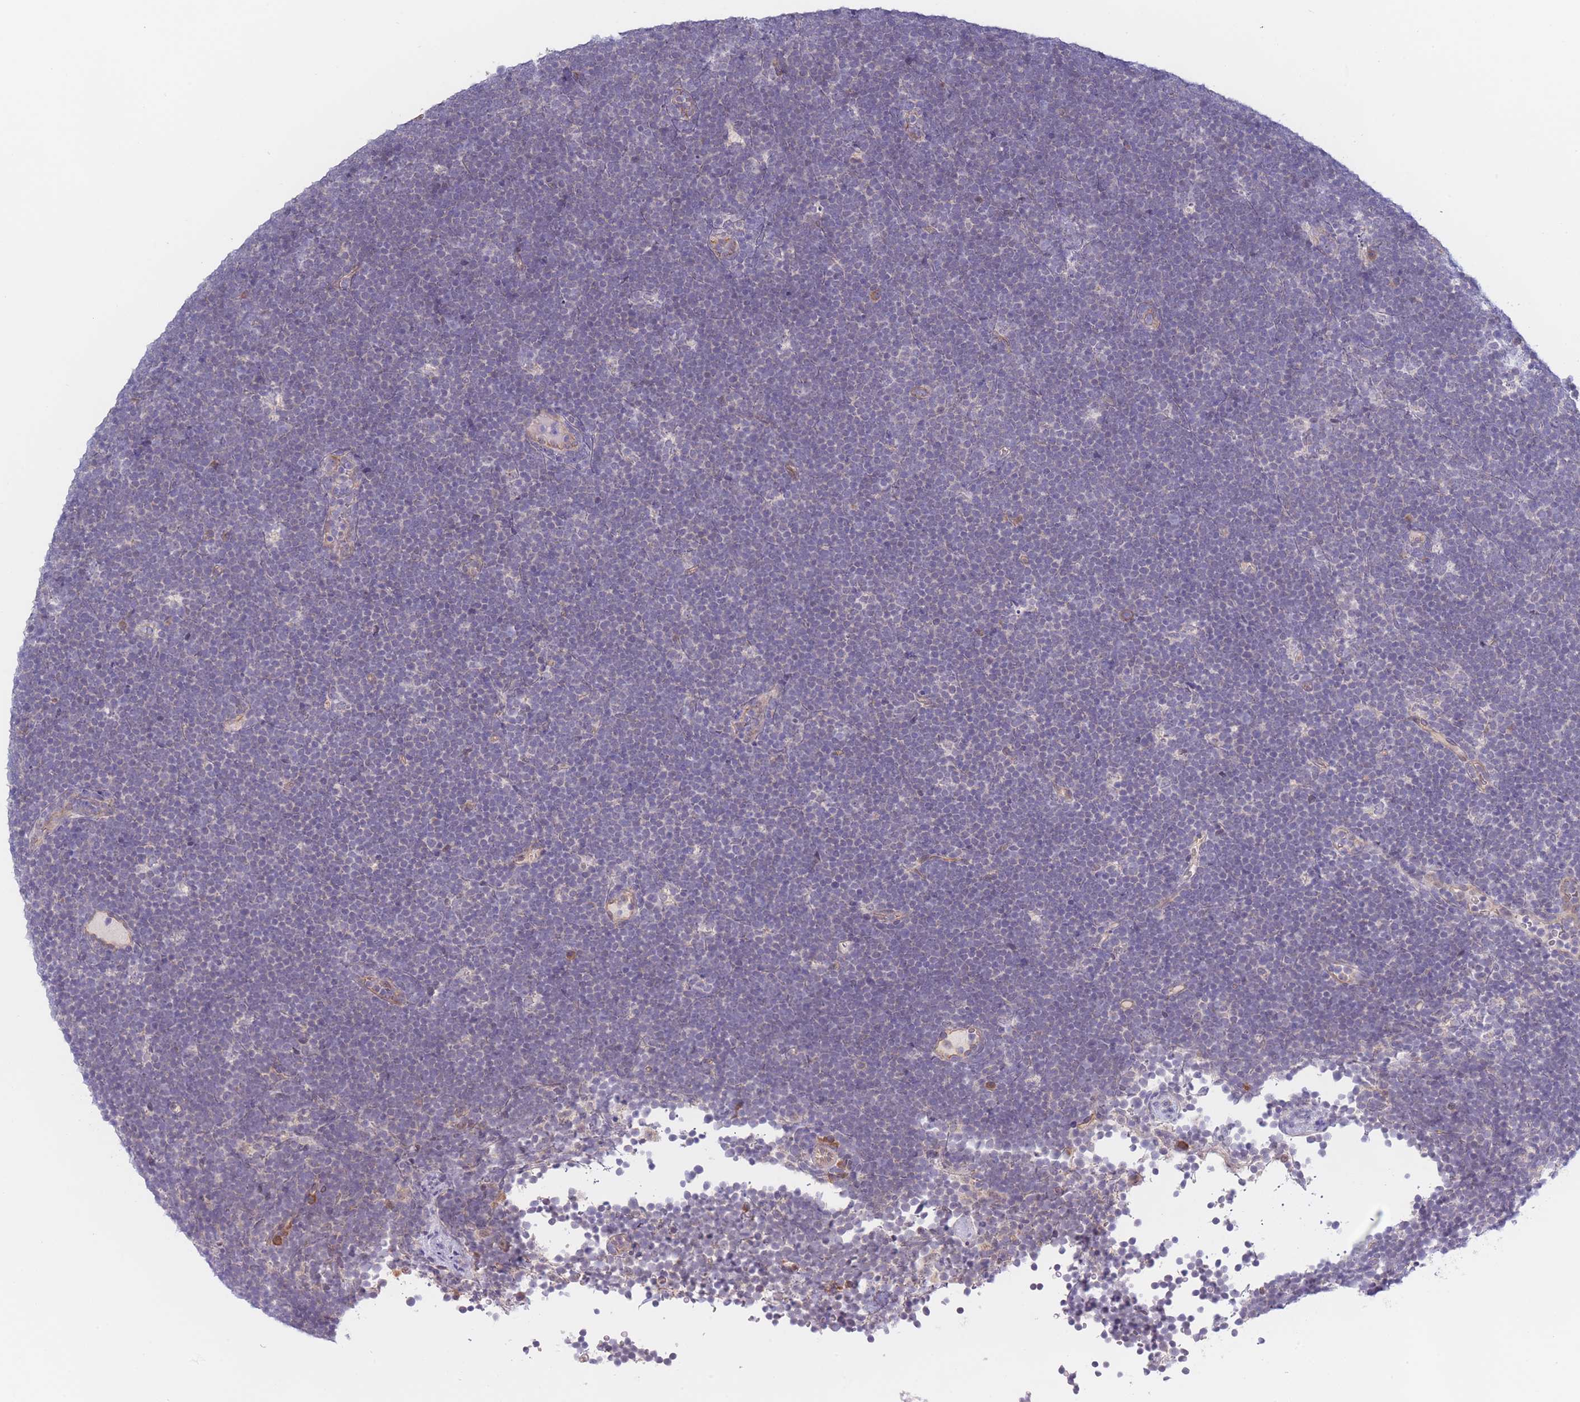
{"staining": {"intensity": "negative", "quantity": "none", "location": "none"}, "tissue": "lymphoma", "cell_type": "Tumor cells", "image_type": "cancer", "snomed": [{"axis": "morphology", "description": "Malignant lymphoma, non-Hodgkin's type, High grade"}, {"axis": "topography", "description": "Lymph node"}], "caption": "Lymphoma stained for a protein using immunohistochemistry shows no expression tumor cells.", "gene": "FAM227B", "patient": {"sex": "male", "age": 13}}